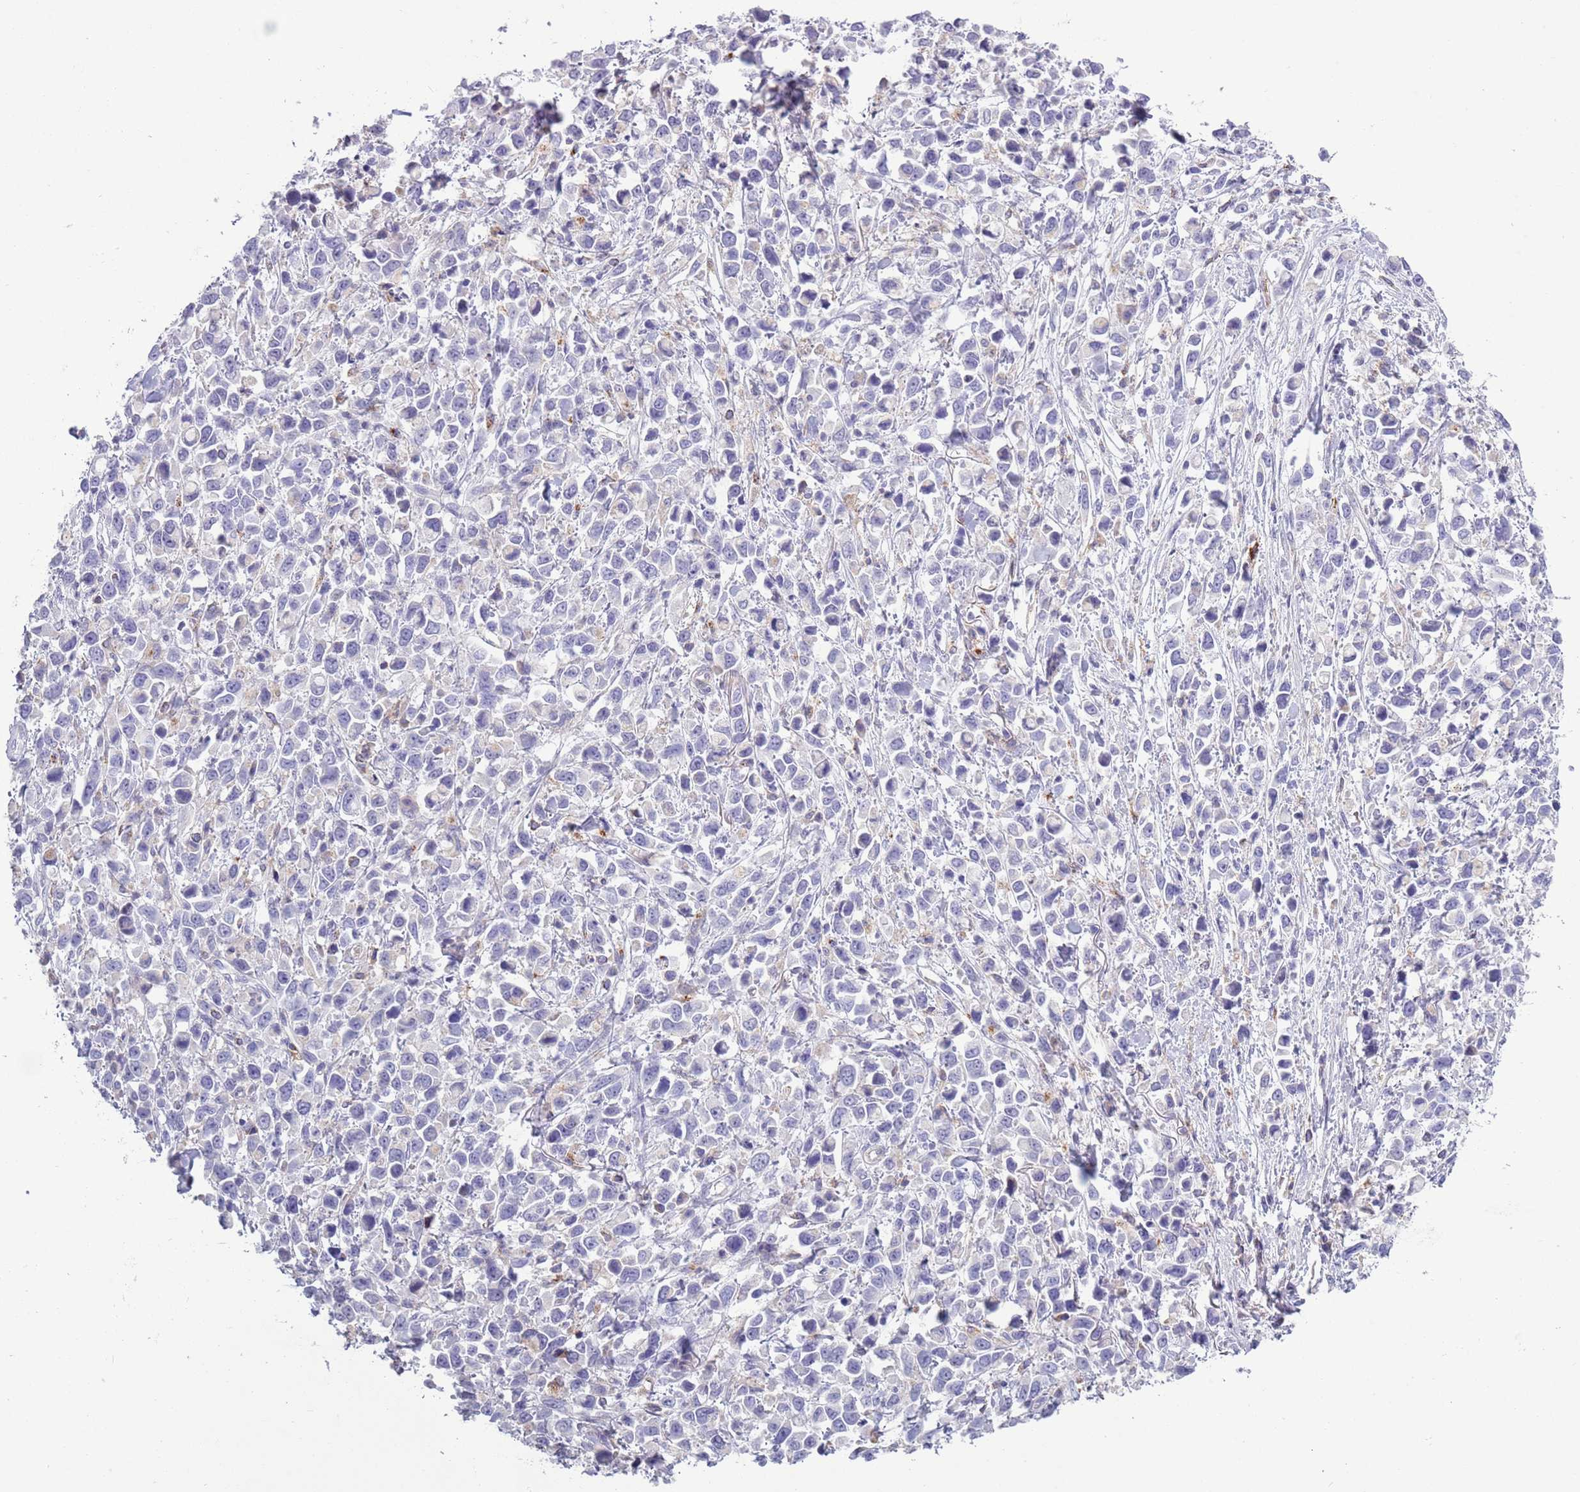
{"staining": {"intensity": "negative", "quantity": "none", "location": "none"}, "tissue": "stomach cancer", "cell_type": "Tumor cells", "image_type": "cancer", "snomed": [{"axis": "morphology", "description": "Adenocarcinoma, NOS"}, {"axis": "topography", "description": "Stomach"}], "caption": "A micrograph of stomach cancer (adenocarcinoma) stained for a protein displays no brown staining in tumor cells.", "gene": "ACSBG1", "patient": {"sex": "female", "age": 81}}